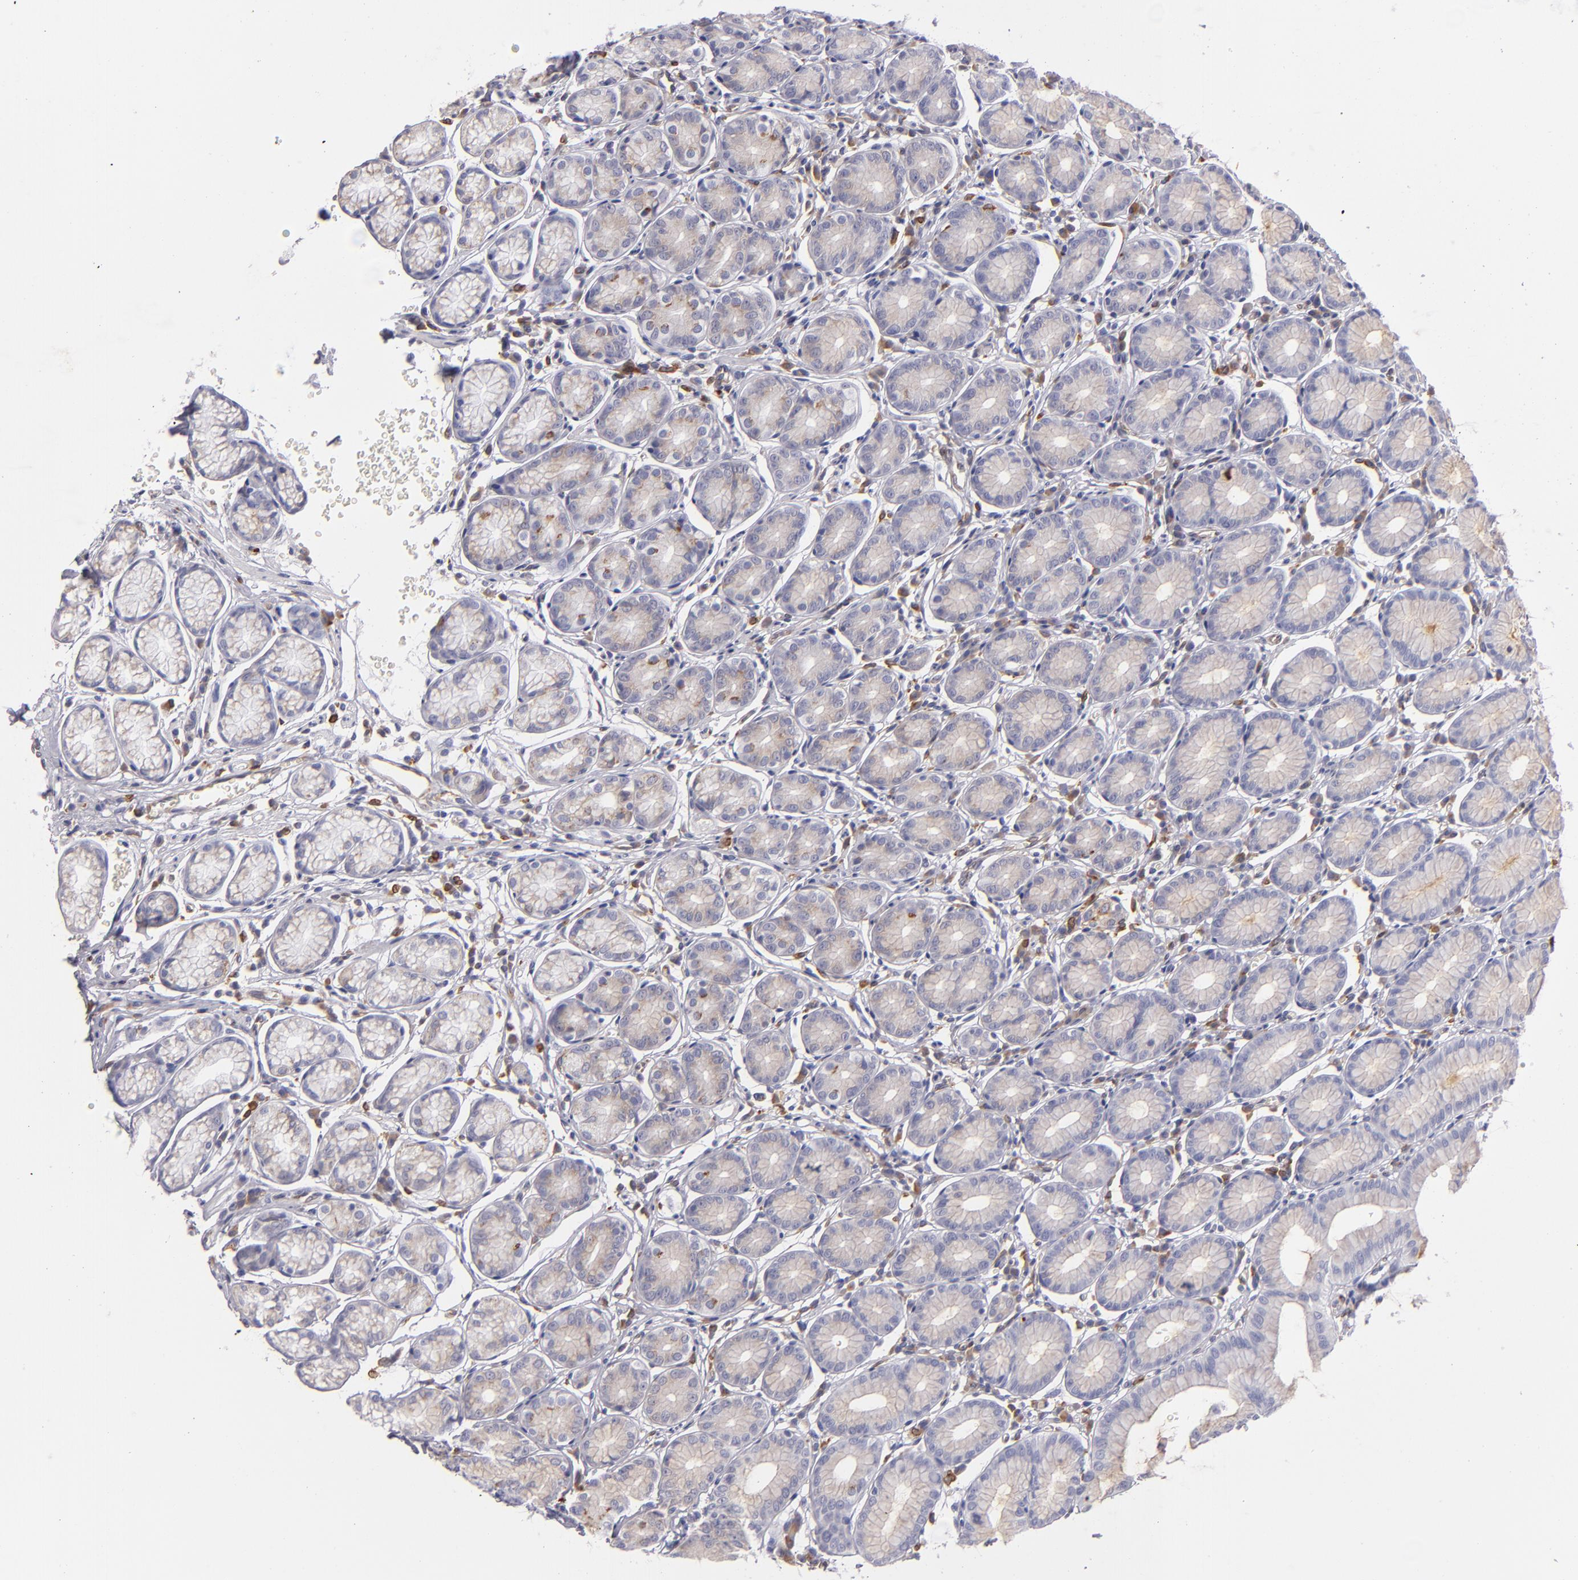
{"staining": {"intensity": "weak", "quantity": "25%-75%", "location": "cytoplasmic/membranous"}, "tissue": "stomach", "cell_type": "Glandular cells", "image_type": "normal", "snomed": [{"axis": "morphology", "description": "Normal tissue, NOS"}, {"axis": "topography", "description": "Stomach"}], "caption": "Weak cytoplasmic/membranous expression is identified in approximately 25%-75% of glandular cells in normal stomach.", "gene": "CD74", "patient": {"sex": "male", "age": 42}}